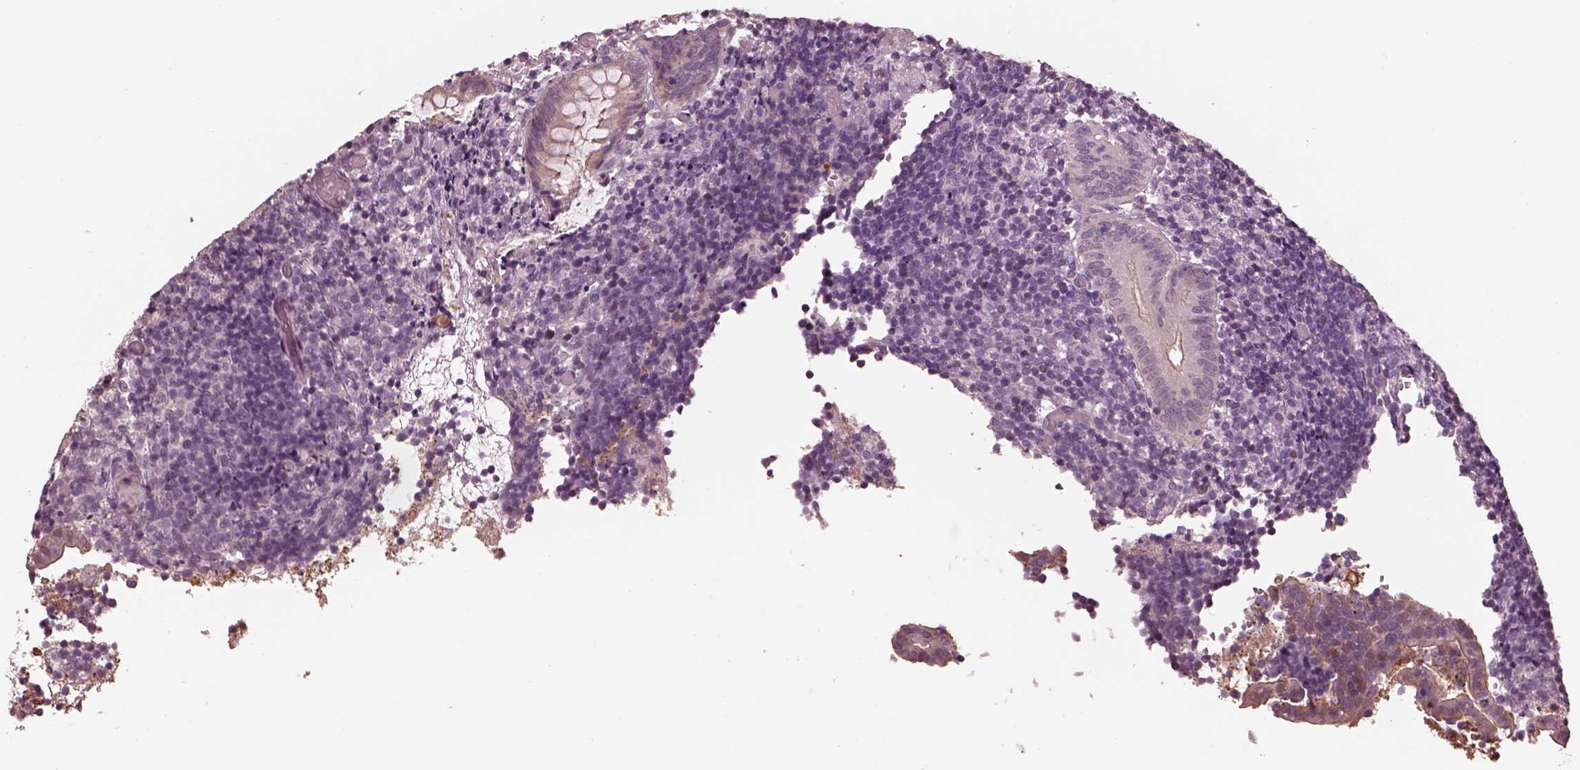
{"staining": {"intensity": "weak", "quantity": "<25%", "location": "cytoplasmic/membranous"}, "tissue": "appendix", "cell_type": "Glandular cells", "image_type": "normal", "snomed": [{"axis": "morphology", "description": "Normal tissue, NOS"}, {"axis": "topography", "description": "Appendix"}], "caption": "A high-resolution micrograph shows immunohistochemistry (IHC) staining of benign appendix, which displays no significant positivity in glandular cells.", "gene": "TSKS", "patient": {"sex": "female", "age": 32}}